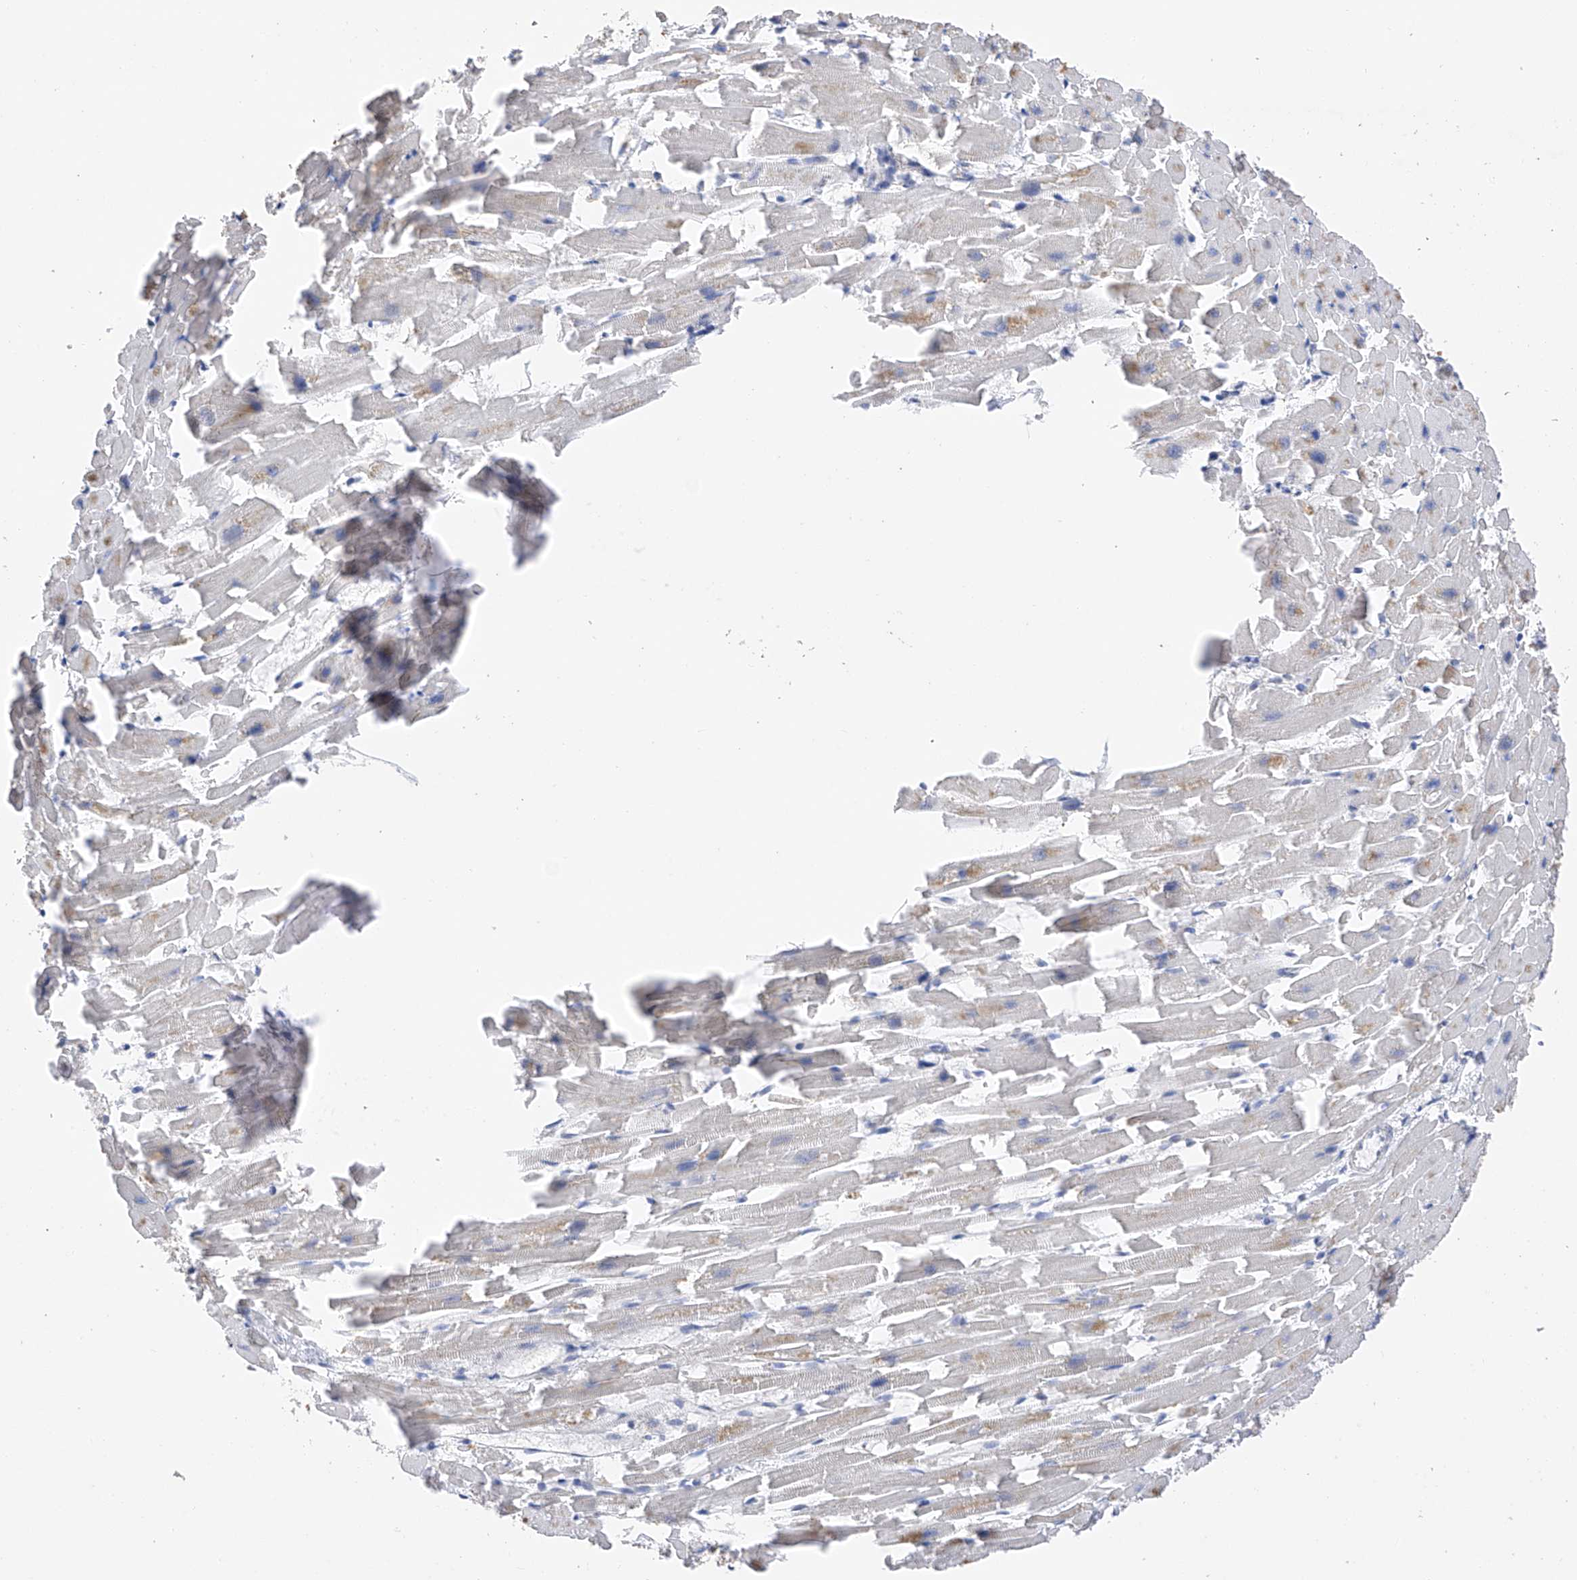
{"staining": {"intensity": "weak", "quantity": "25%-75%", "location": "nuclear"}, "tissue": "heart muscle", "cell_type": "Cardiomyocytes", "image_type": "normal", "snomed": [{"axis": "morphology", "description": "Normal tissue, NOS"}, {"axis": "topography", "description": "Heart"}], "caption": "The image exhibits staining of benign heart muscle, revealing weak nuclear protein staining (brown color) within cardiomyocytes.", "gene": "DMAP1", "patient": {"sex": "female", "age": 64}}